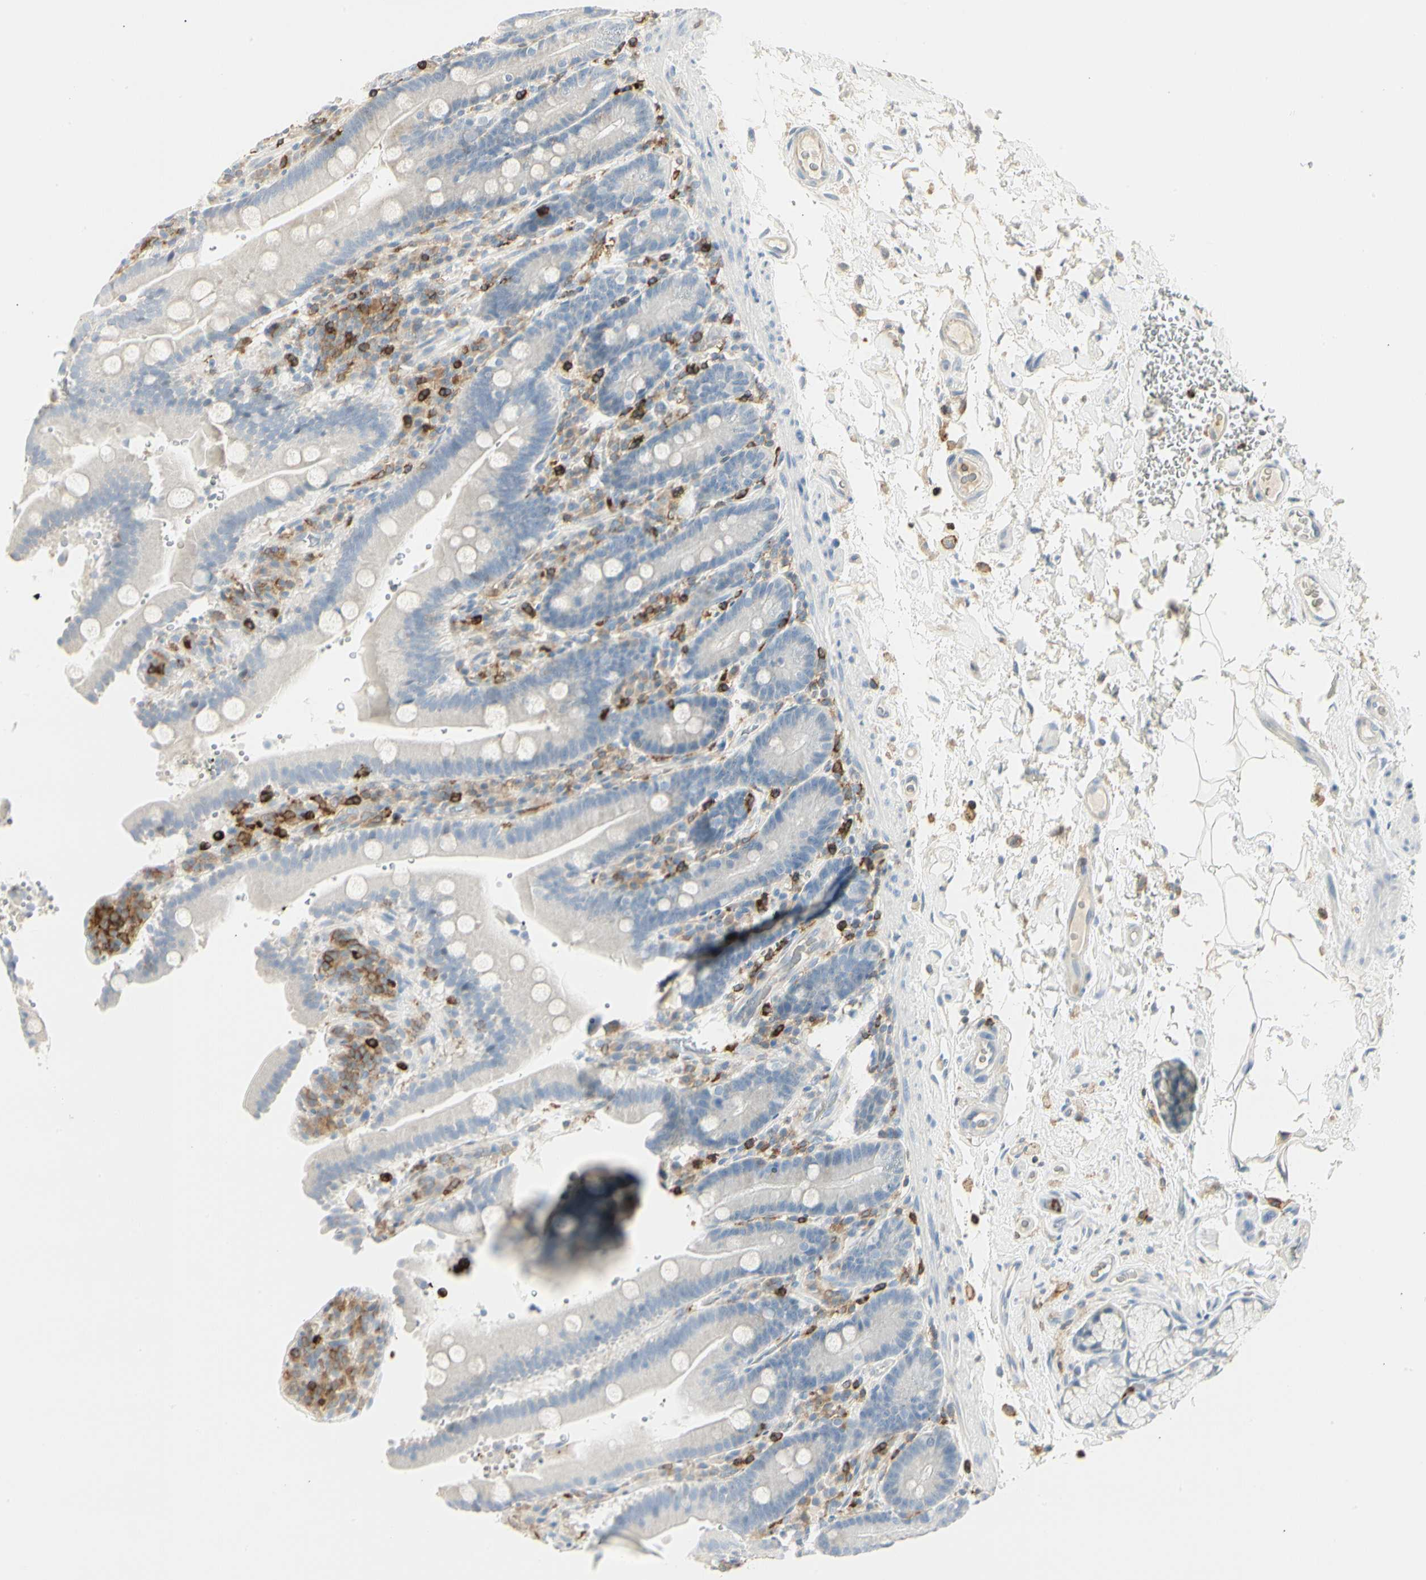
{"staining": {"intensity": "negative", "quantity": "none", "location": "none"}, "tissue": "duodenum", "cell_type": "Glandular cells", "image_type": "normal", "snomed": [{"axis": "morphology", "description": "Normal tissue, NOS"}, {"axis": "topography", "description": "Small intestine, NOS"}], "caption": "An immunohistochemistry image of unremarkable duodenum is shown. There is no staining in glandular cells of duodenum.", "gene": "ITGB2", "patient": {"sex": "female", "age": 71}}